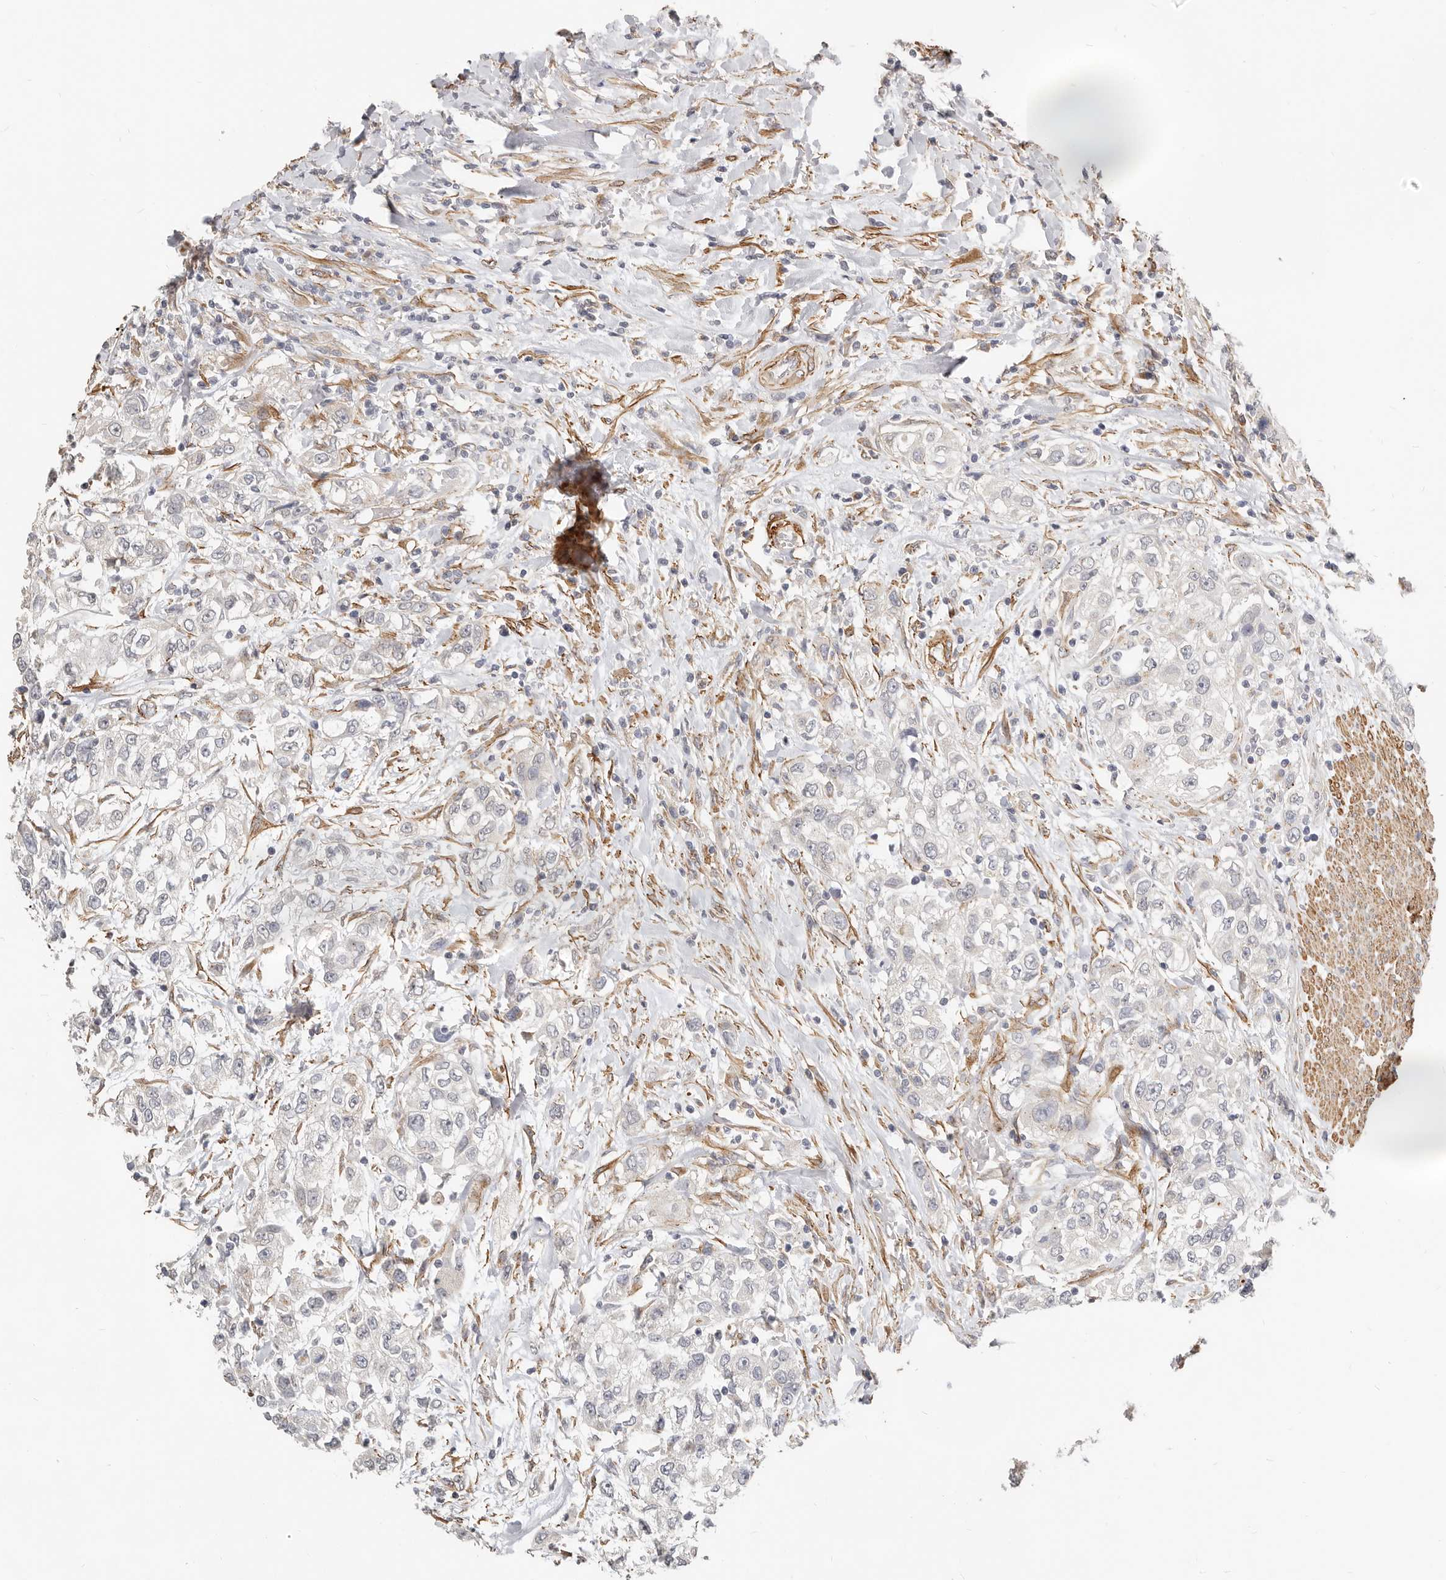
{"staining": {"intensity": "negative", "quantity": "none", "location": "none"}, "tissue": "urothelial cancer", "cell_type": "Tumor cells", "image_type": "cancer", "snomed": [{"axis": "morphology", "description": "Urothelial carcinoma, High grade"}, {"axis": "topography", "description": "Urinary bladder"}], "caption": "Urothelial carcinoma (high-grade) was stained to show a protein in brown. There is no significant staining in tumor cells. (DAB IHC visualized using brightfield microscopy, high magnification).", "gene": "RABAC1", "patient": {"sex": "female", "age": 80}}